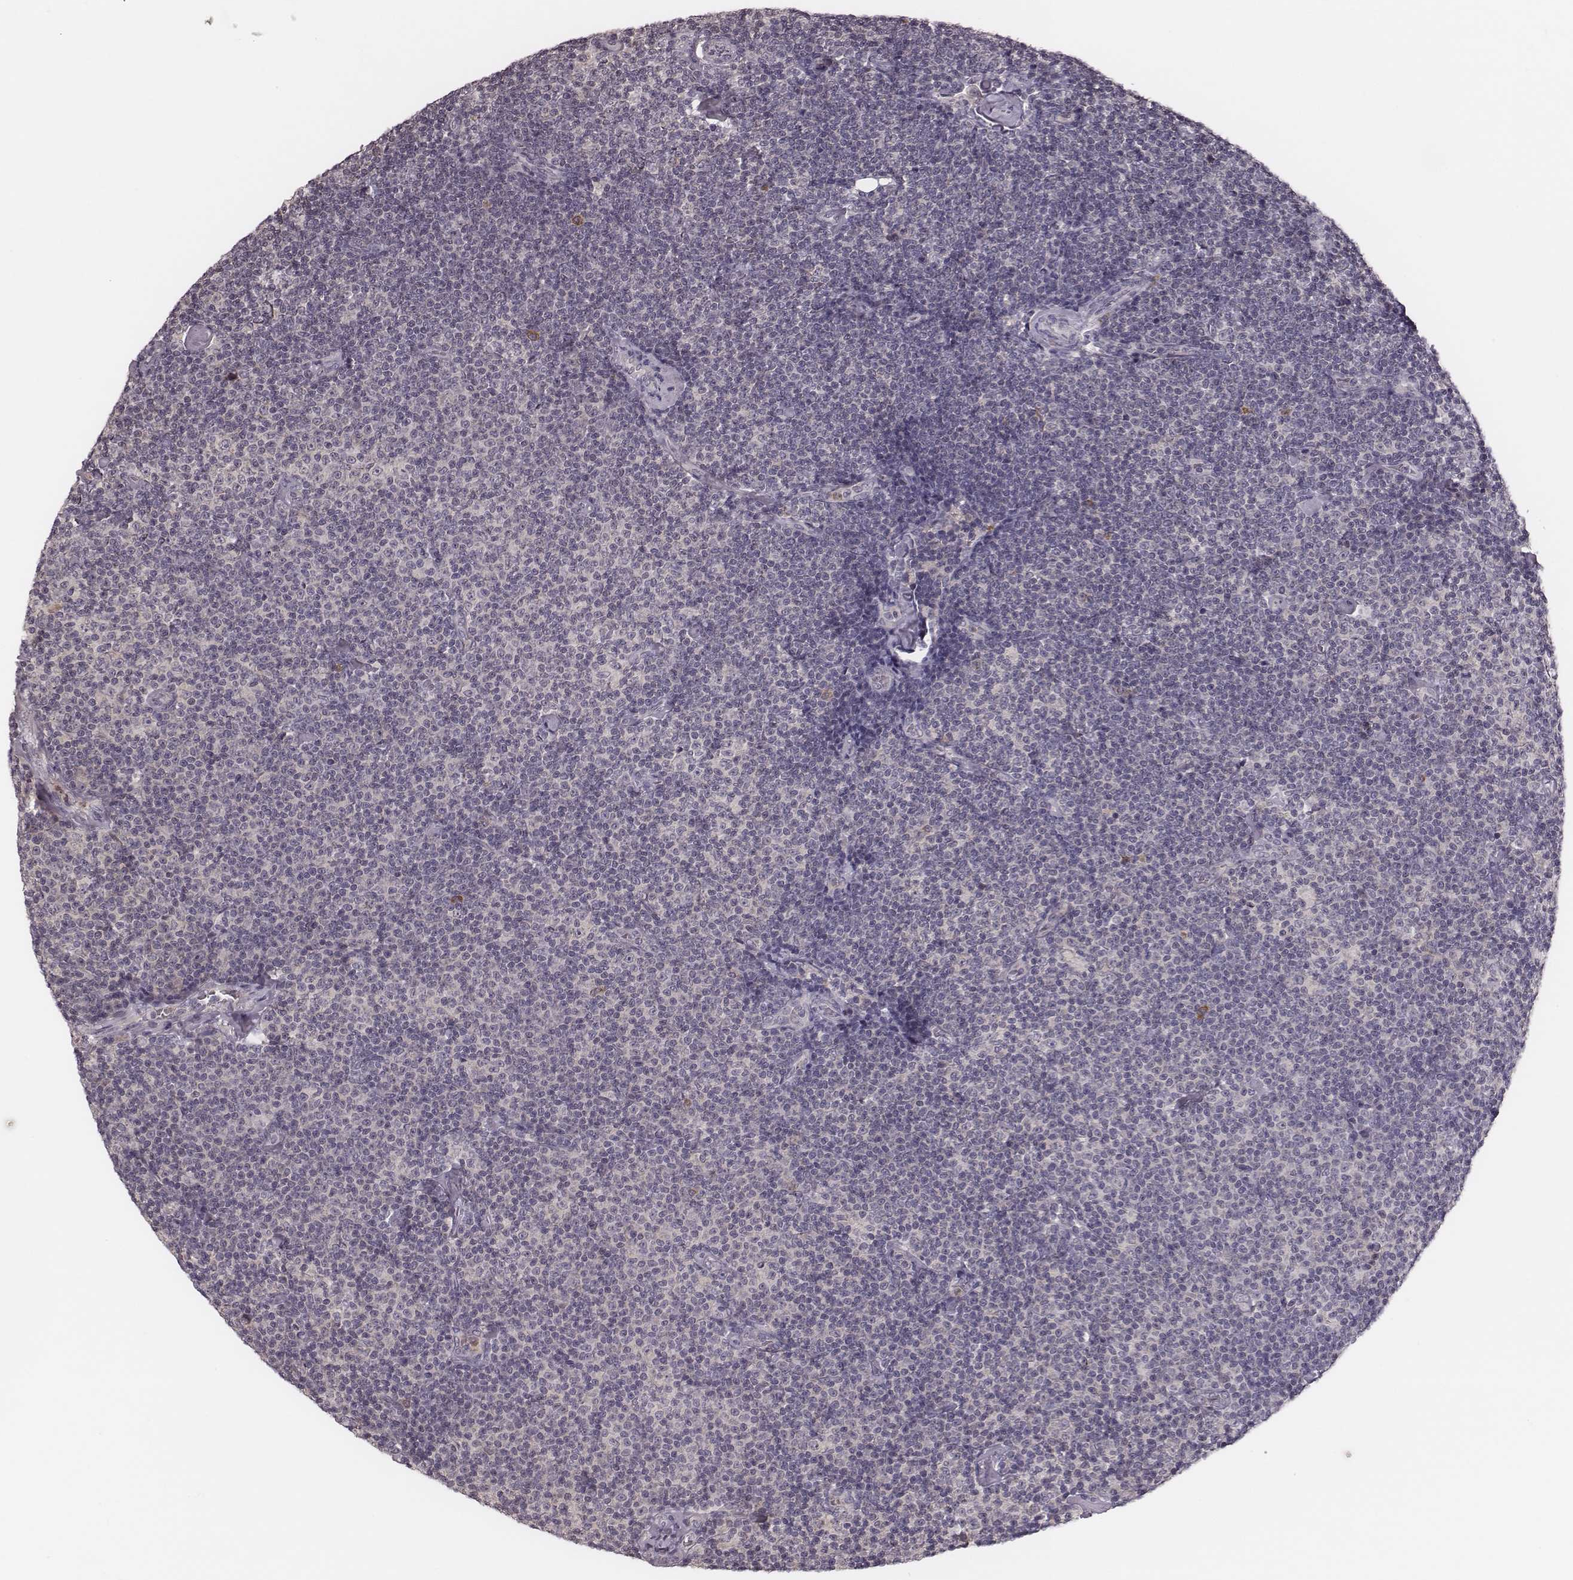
{"staining": {"intensity": "negative", "quantity": "none", "location": "none"}, "tissue": "lymphoma", "cell_type": "Tumor cells", "image_type": "cancer", "snomed": [{"axis": "morphology", "description": "Malignant lymphoma, non-Hodgkin's type, Low grade"}, {"axis": "topography", "description": "Lymph node"}], "caption": "A high-resolution photomicrograph shows immunohistochemistry staining of malignant lymphoma, non-Hodgkin's type (low-grade), which reveals no significant expression in tumor cells. The staining was performed using DAB to visualize the protein expression in brown, while the nuclei were stained in blue with hematoxylin (Magnification: 20x).", "gene": "P2RX5", "patient": {"sex": "male", "age": 81}}